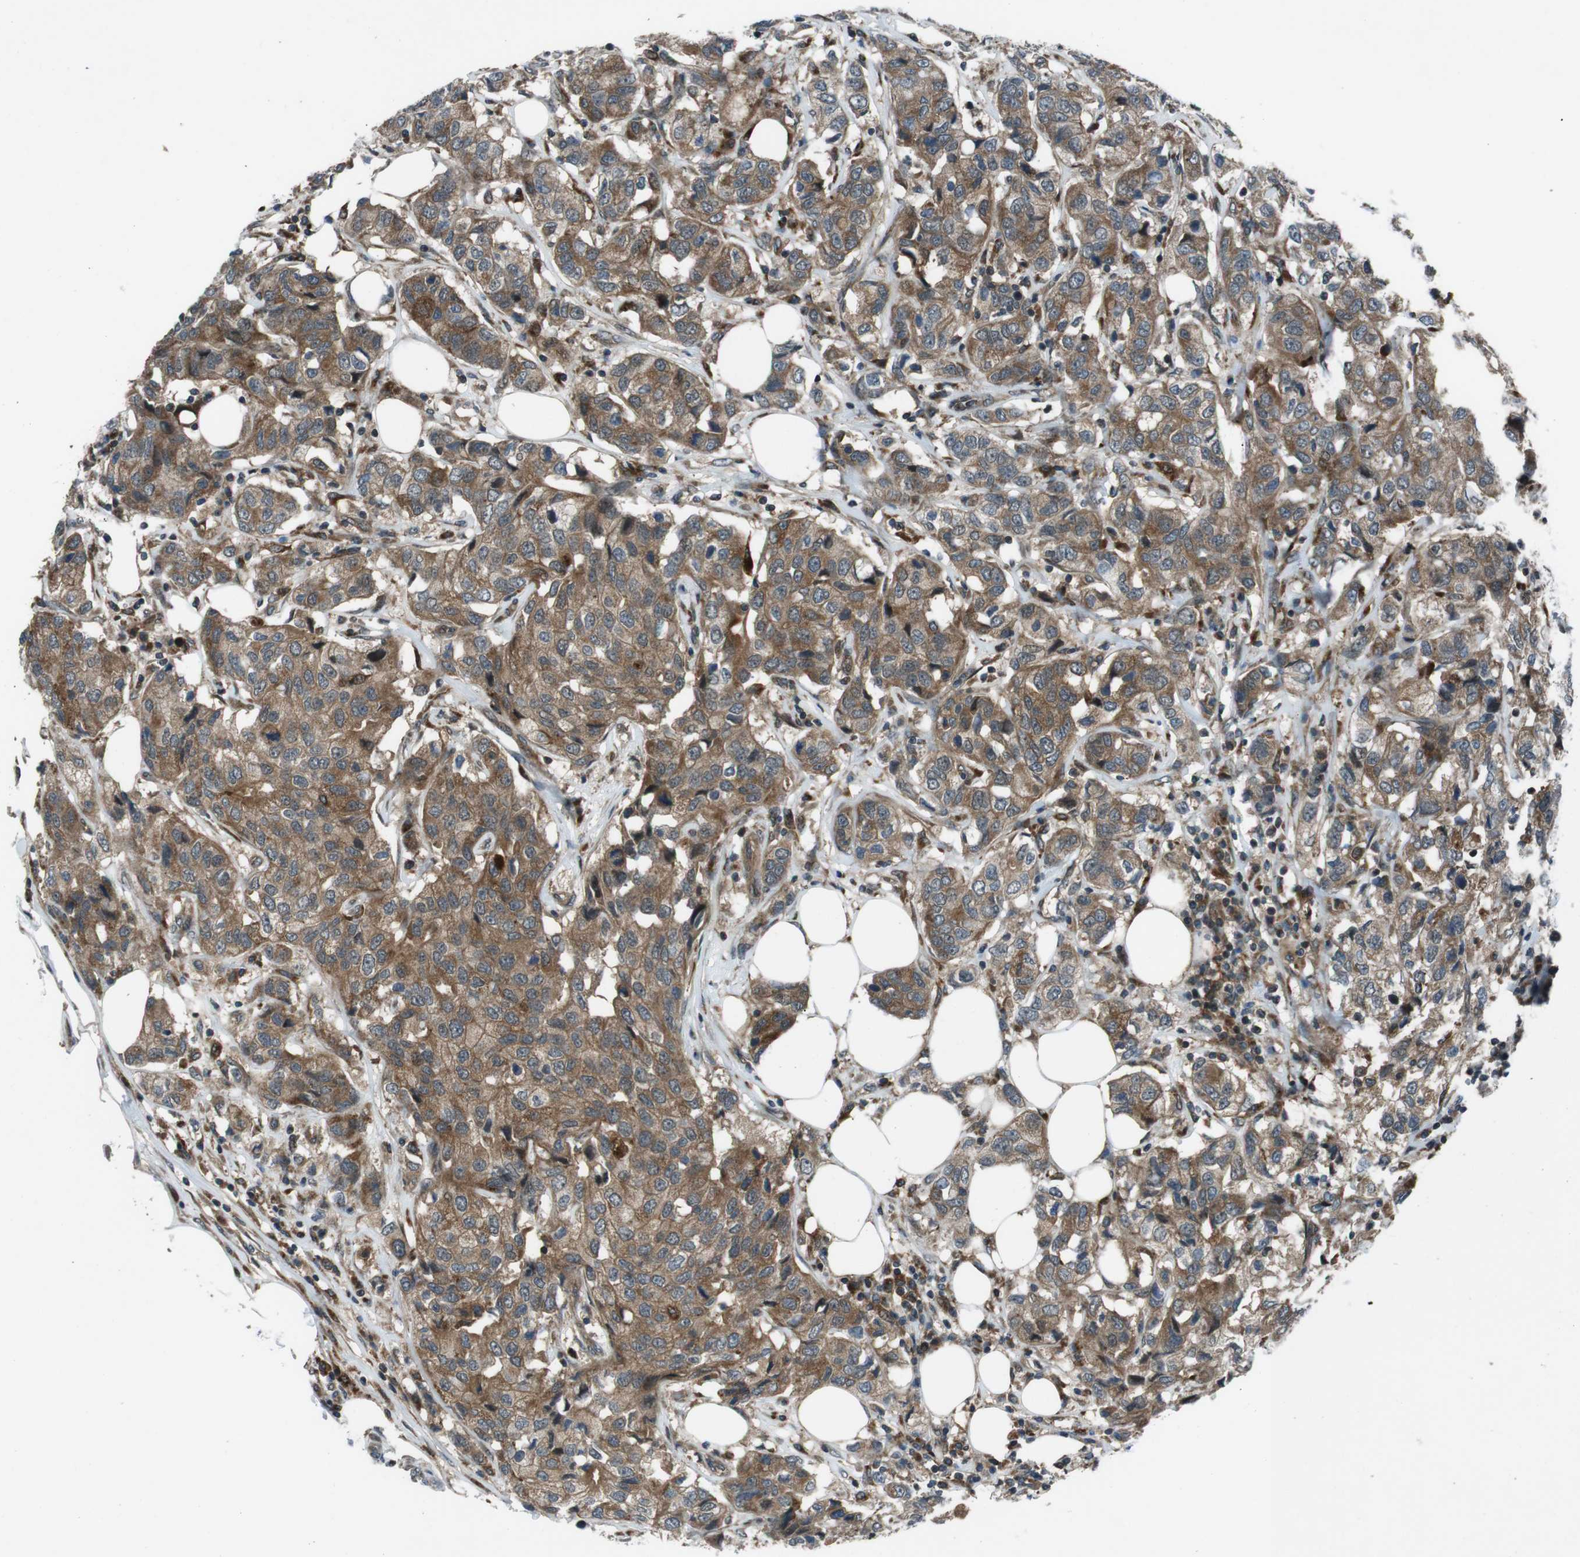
{"staining": {"intensity": "moderate", "quantity": ">75%", "location": "cytoplasmic/membranous"}, "tissue": "breast cancer", "cell_type": "Tumor cells", "image_type": "cancer", "snomed": [{"axis": "morphology", "description": "Duct carcinoma"}, {"axis": "topography", "description": "Breast"}], "caption": "High-magnification brightfield microscopy of intraductal carcinoma (breast) stained with DAB (3,3'-diaminobenzidine) (brown) and counterstained with hematoxylin (blue). tumor cells exhibit moderate cytoplasmic/membranous expression is identified in approximately>75% of cells.", "gene": "SLC27A4", "patient": {"sex": "female", "age": 80}}